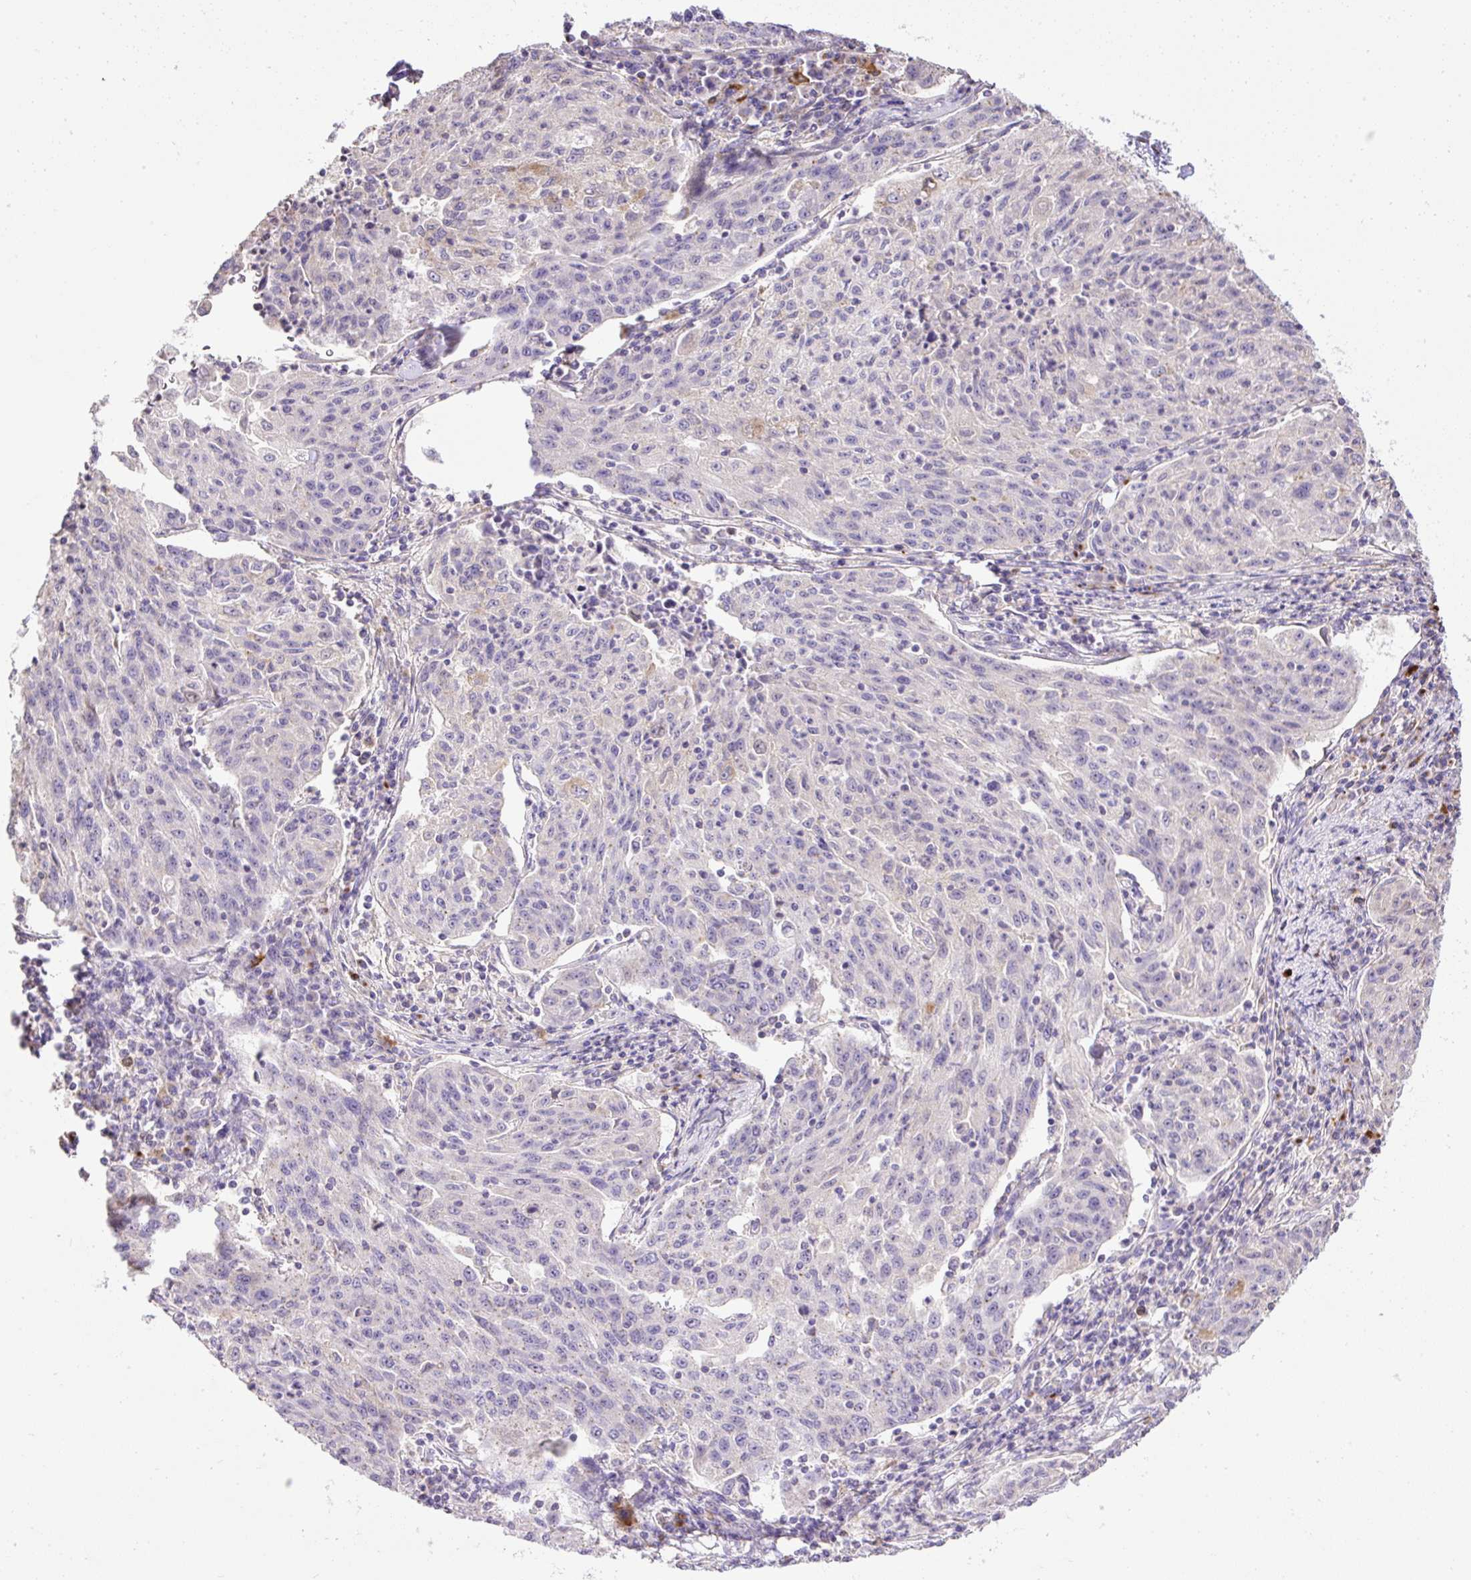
{"staining": {"intensity": "negative", "quantity": "none", "location": "none"}, "tissue": "lung cancer", "cell_type": "Tumor cells", "image_type": "cancer", "snomed": [{"axis": "morphology", "description": "Squamous cell carcinoma, NOS"}, {"axis": "morphology", "description": "Squamous cell carcinoma, metastatic, NOS"}, {"axis": "topography", "description": "Bronchus"}, {"axis": "topography", "description": "Lung"}], "caption": "DAB immunohistochemical staining of lung squamous cell carcinoma exhibits no significant staining in tumor cells.", "gene": "CFAP47", "patient": {"sex": "male", "age": 62}}